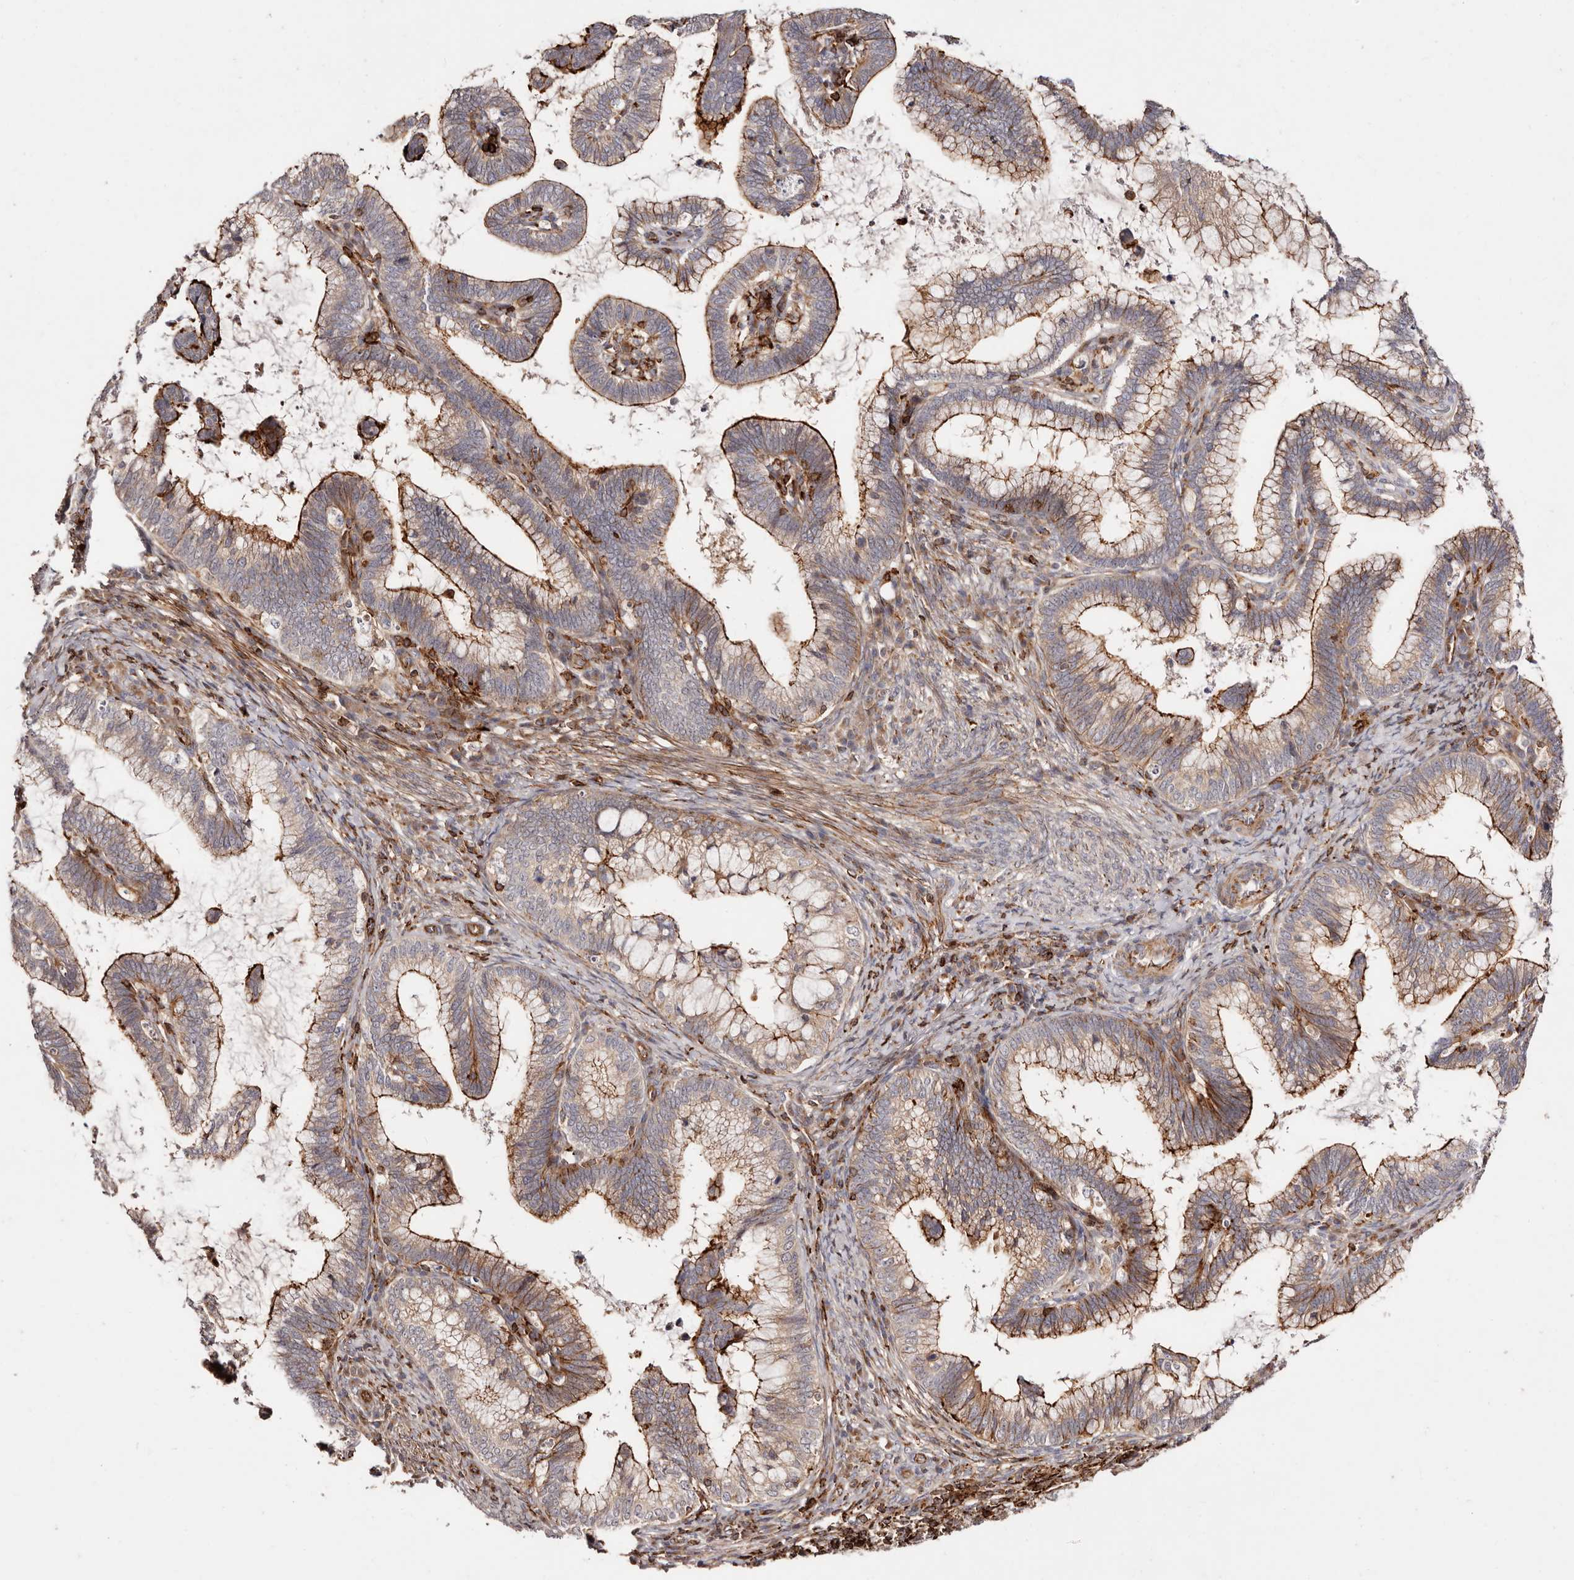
{"staining": {"intensity": "moderate", "quantity": "25%-75%", "location": "cytoplasmic/membranous"}, "tissue": "cervical cancer", "cell_type": "Tumor cells", "image_type": "cancer", "snomed": [{"axis": "morphology", "description": "Adenocarcinoma, NOS"}, {"axis": "topography", "description": "Cervix"}], "caption": "This photomicrograph shows immunohistochemistry staining of cervical cancer, with medium moderate cytoplasmic/membranous expression in about 25%-75% of tumor cells.", "gene": "PTPN22", "patient": {"sex": "female", "age": 36}}